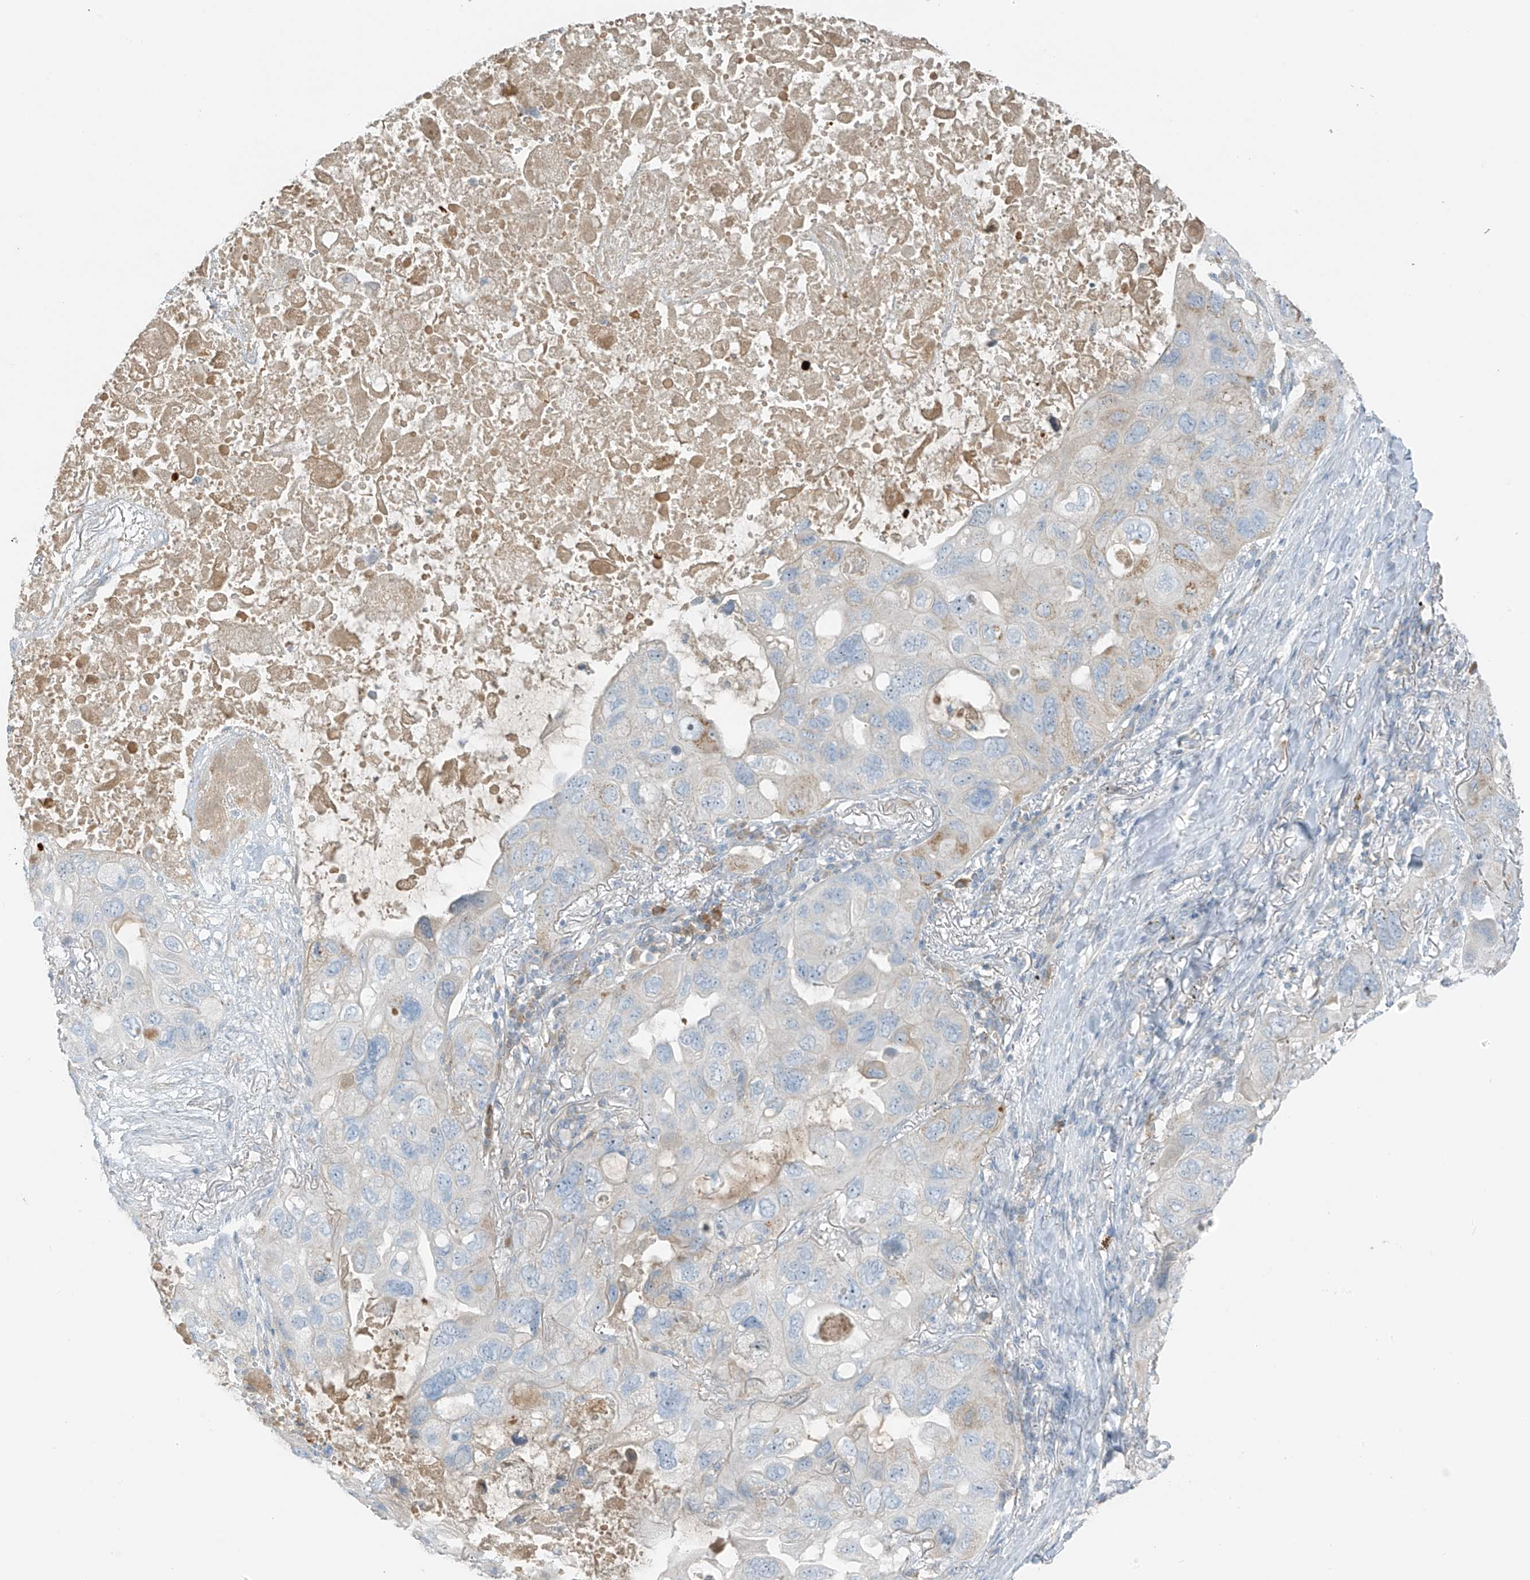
{"staining": {"intensity": "negative", "quantity": "none", "location": "none"}, "tissue": "lung cancer", "cell_type": "Tumor cells", "image_type": "cancer", "snomed": [{"axis": "morphology", "description": "Squamous cell carcinoma, NOS"}, {"axis": "topography", "description": "Lung"}], "caption": "Lung cancer was stained to show a protein in brown. There is no significant staining in tumor cells.", "gene": "FAM131C", "patient": {"sex": "female", "age": 73}}